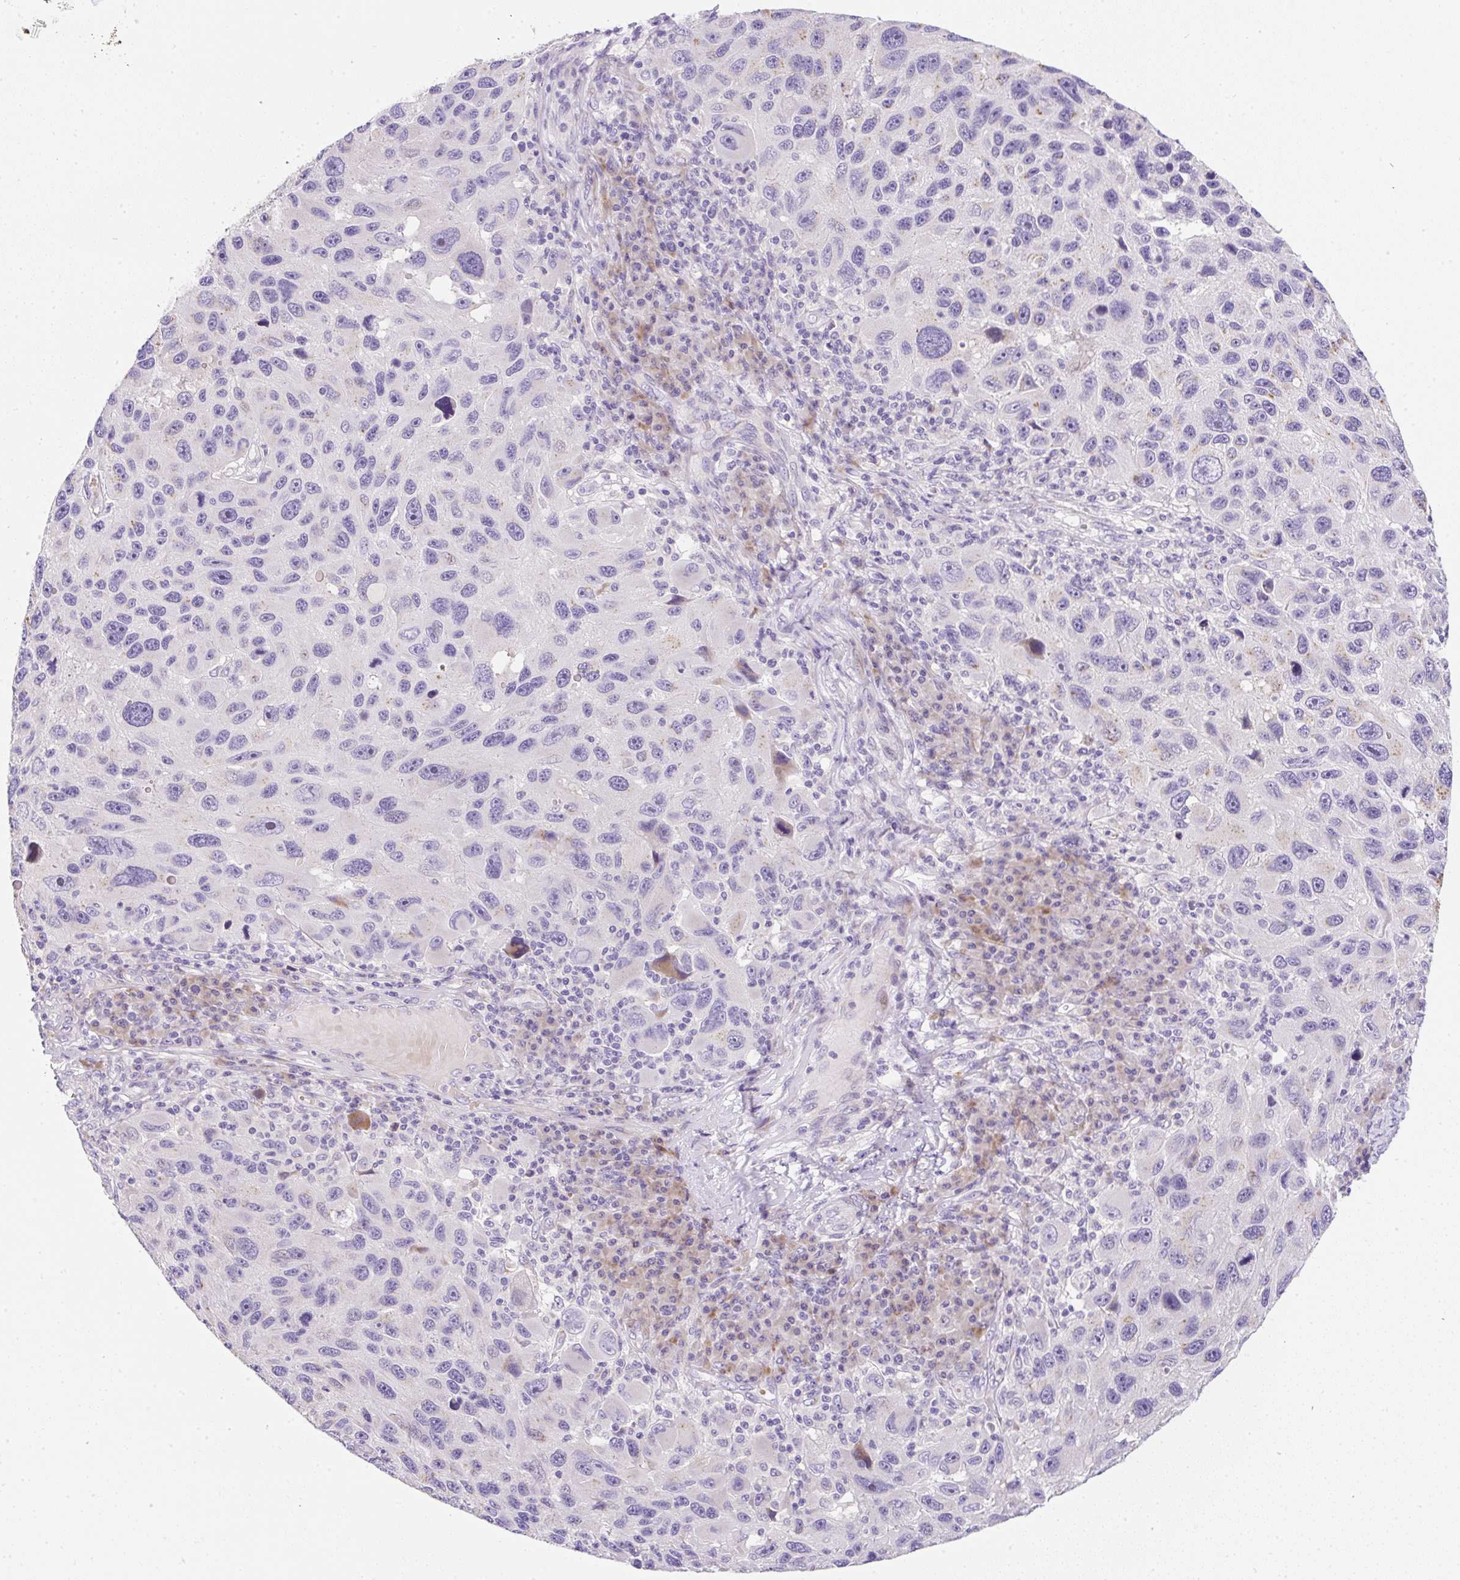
{"staining": {"intensity": "moderate", "quantity": "<25%", "location": "cytoplasmic/membranous"}, "tissue": "melanoma", "cell_type": "Tumor cells", "image_type": "cancer", "snomed": [{"axis": "morphology", "description": "Malignant melanoma, NOS"}, {"axis": "topography", "description": "Skin"}], "caption": "Protein expression analysis of human melanoma reveals moderate cytoplasmic/membranous positivity in approximately <25% of tumor cells.", "gene": "DTX4", "patient": {"sex": "male", "age": 53}}